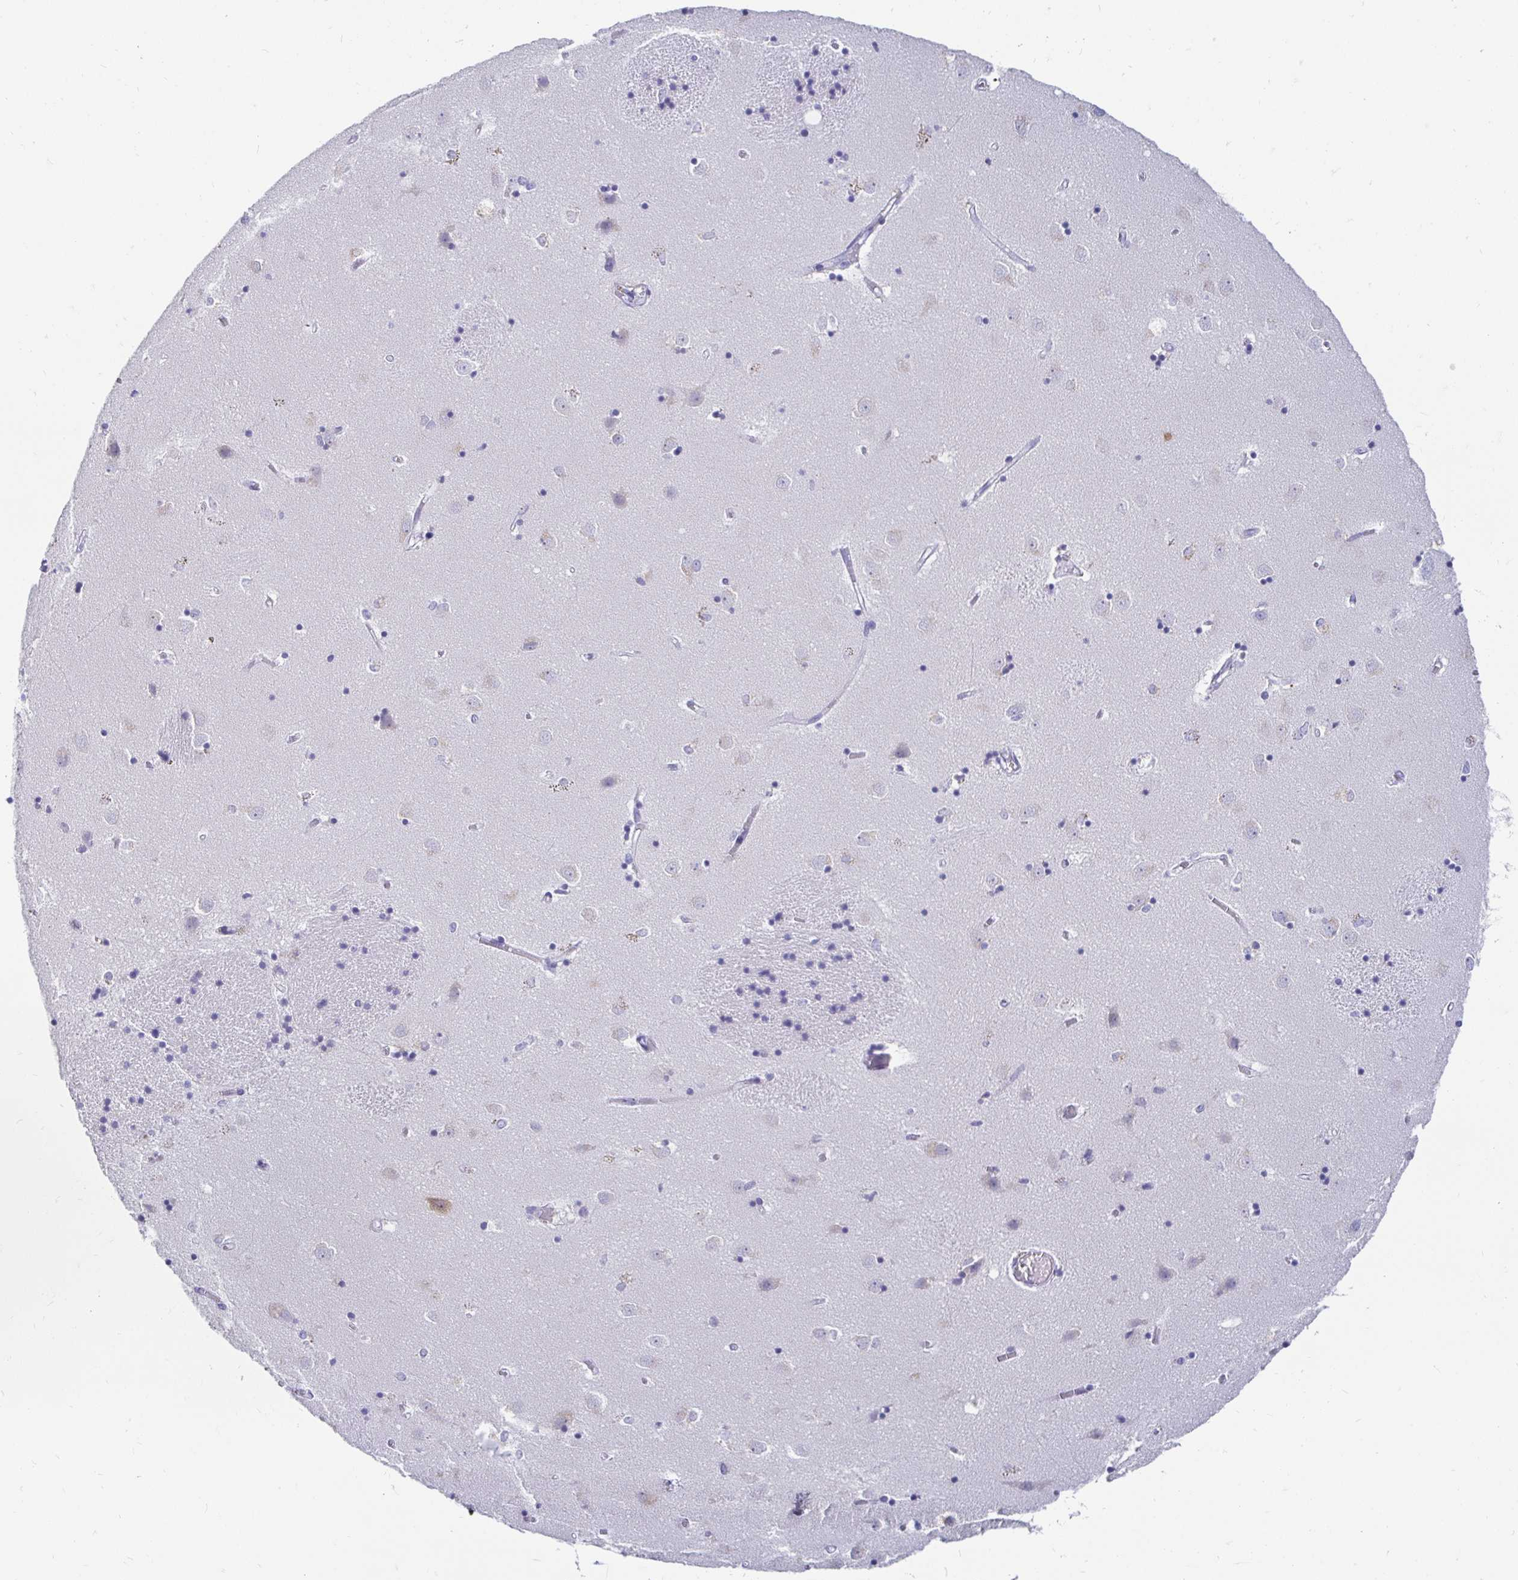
{"staining": {"intensity": "negative", "quantity": "none", "location": "none"}, "tissue": "caudate", "cell_type": "Glial cells", "image_type": "normal", "snomed": [{"axis": "morphology", "description": "Normal tissue, NOS"}, {"axis": "topography", "description": "Lateral ventricle wall"}], "caption": "Micrograph shows no significant protein staining in glial cells of benign caudate. (DAB immunohistochemistry visualized using brightfield microscopy, high magnification).", "gene": "PEG10", "patient": {"sex": "male", "age": 54}}